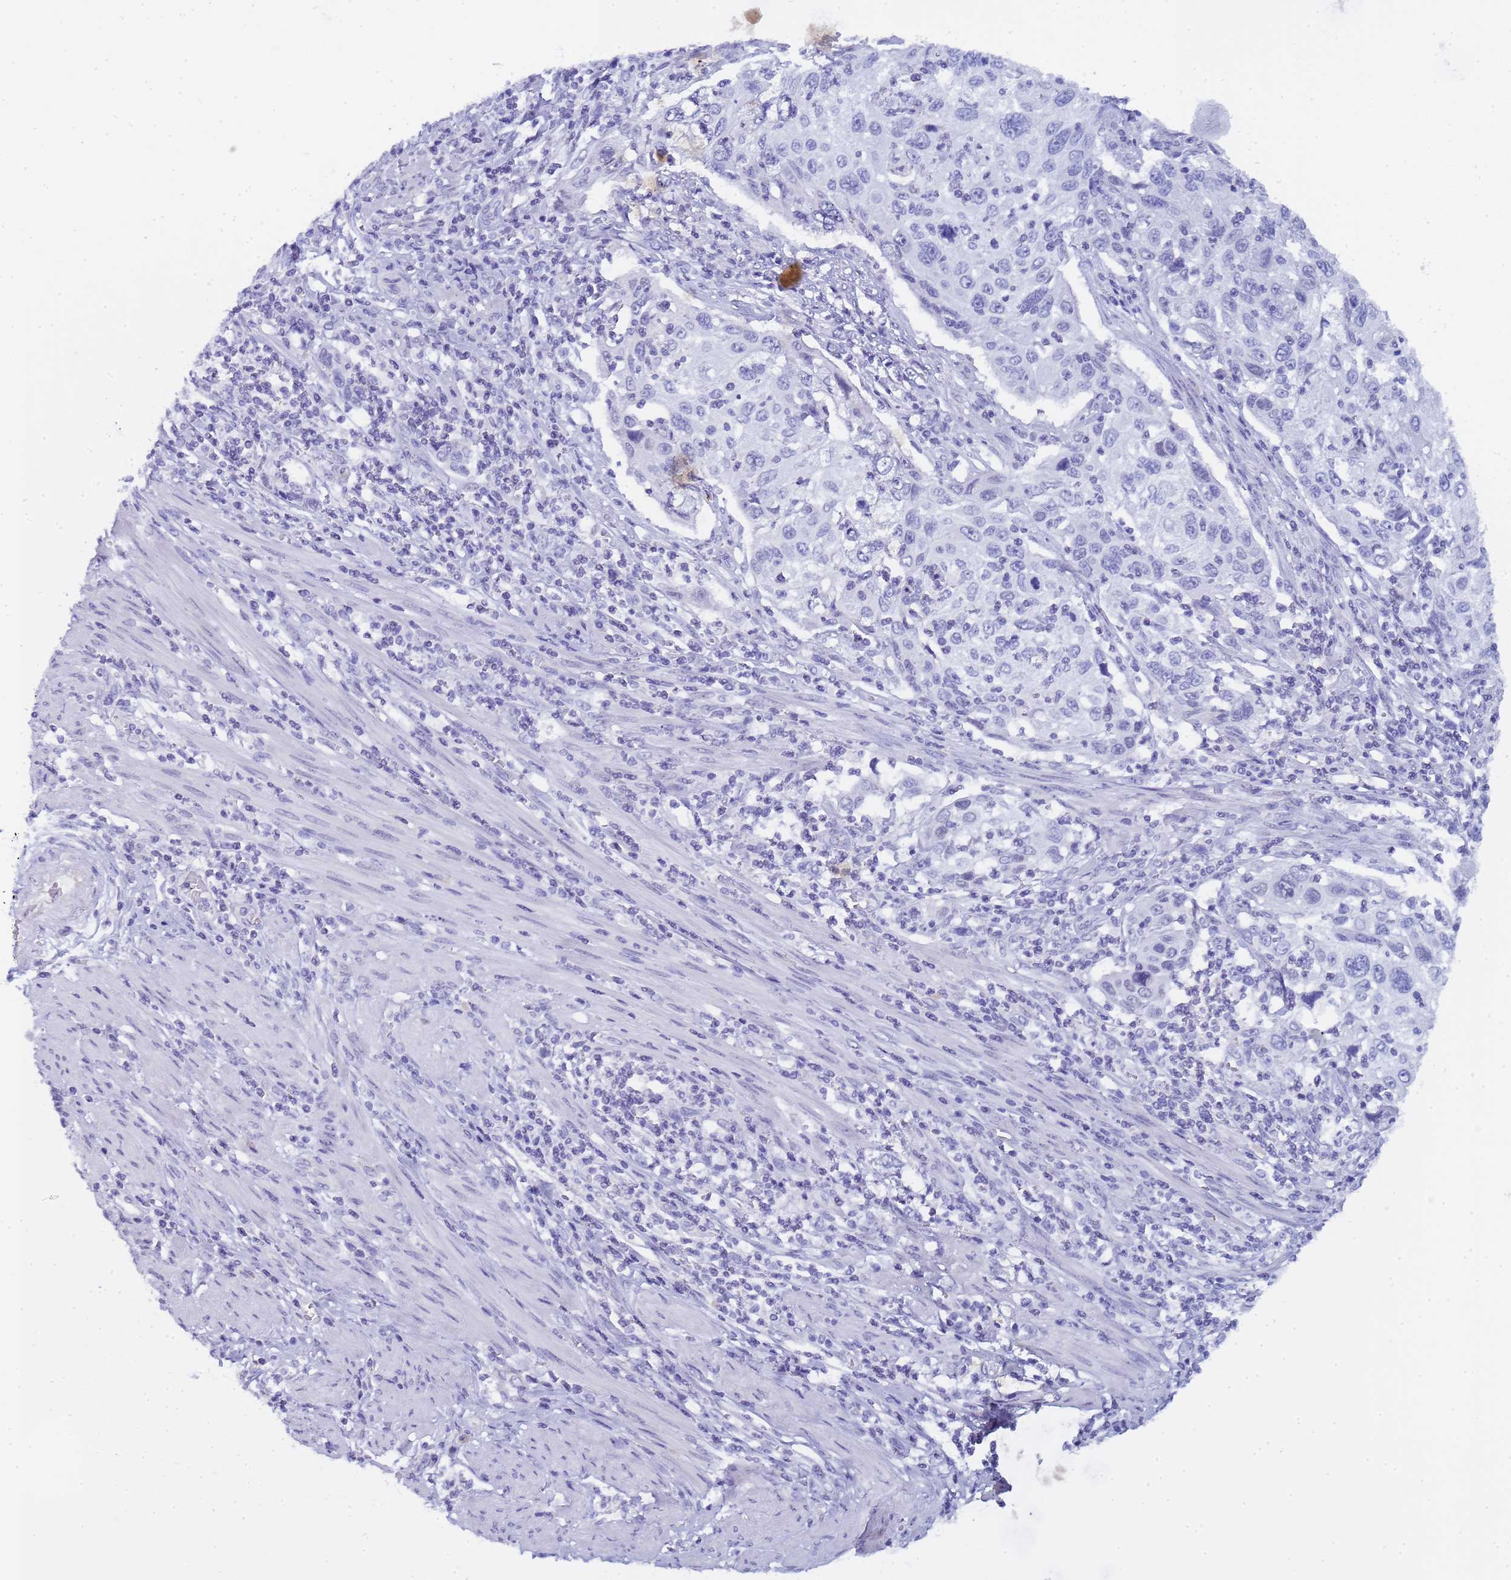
{"staining": {"intensity": "negative", "quantity": "none", "location": "none"}, "tissue": "cervical cancer", "cell_type": "Tumor cells", "image_type": "cancer", "snomed": [{"axis": "morphology", "description": "Squamous cell carcinoma, NOS"}, {"axis": "topography", "description": "Cervix"}], "caption": "Tumor cells show no significant protein staining in cervical squamous cell carcinoma. Brightfield microscopy of immunohistochemistry stained with DAB (brown) and hematoxylin (blue), captured at high magnification.", "gene": "CTRC", "patient": {"sex": "female", "age": 70}}